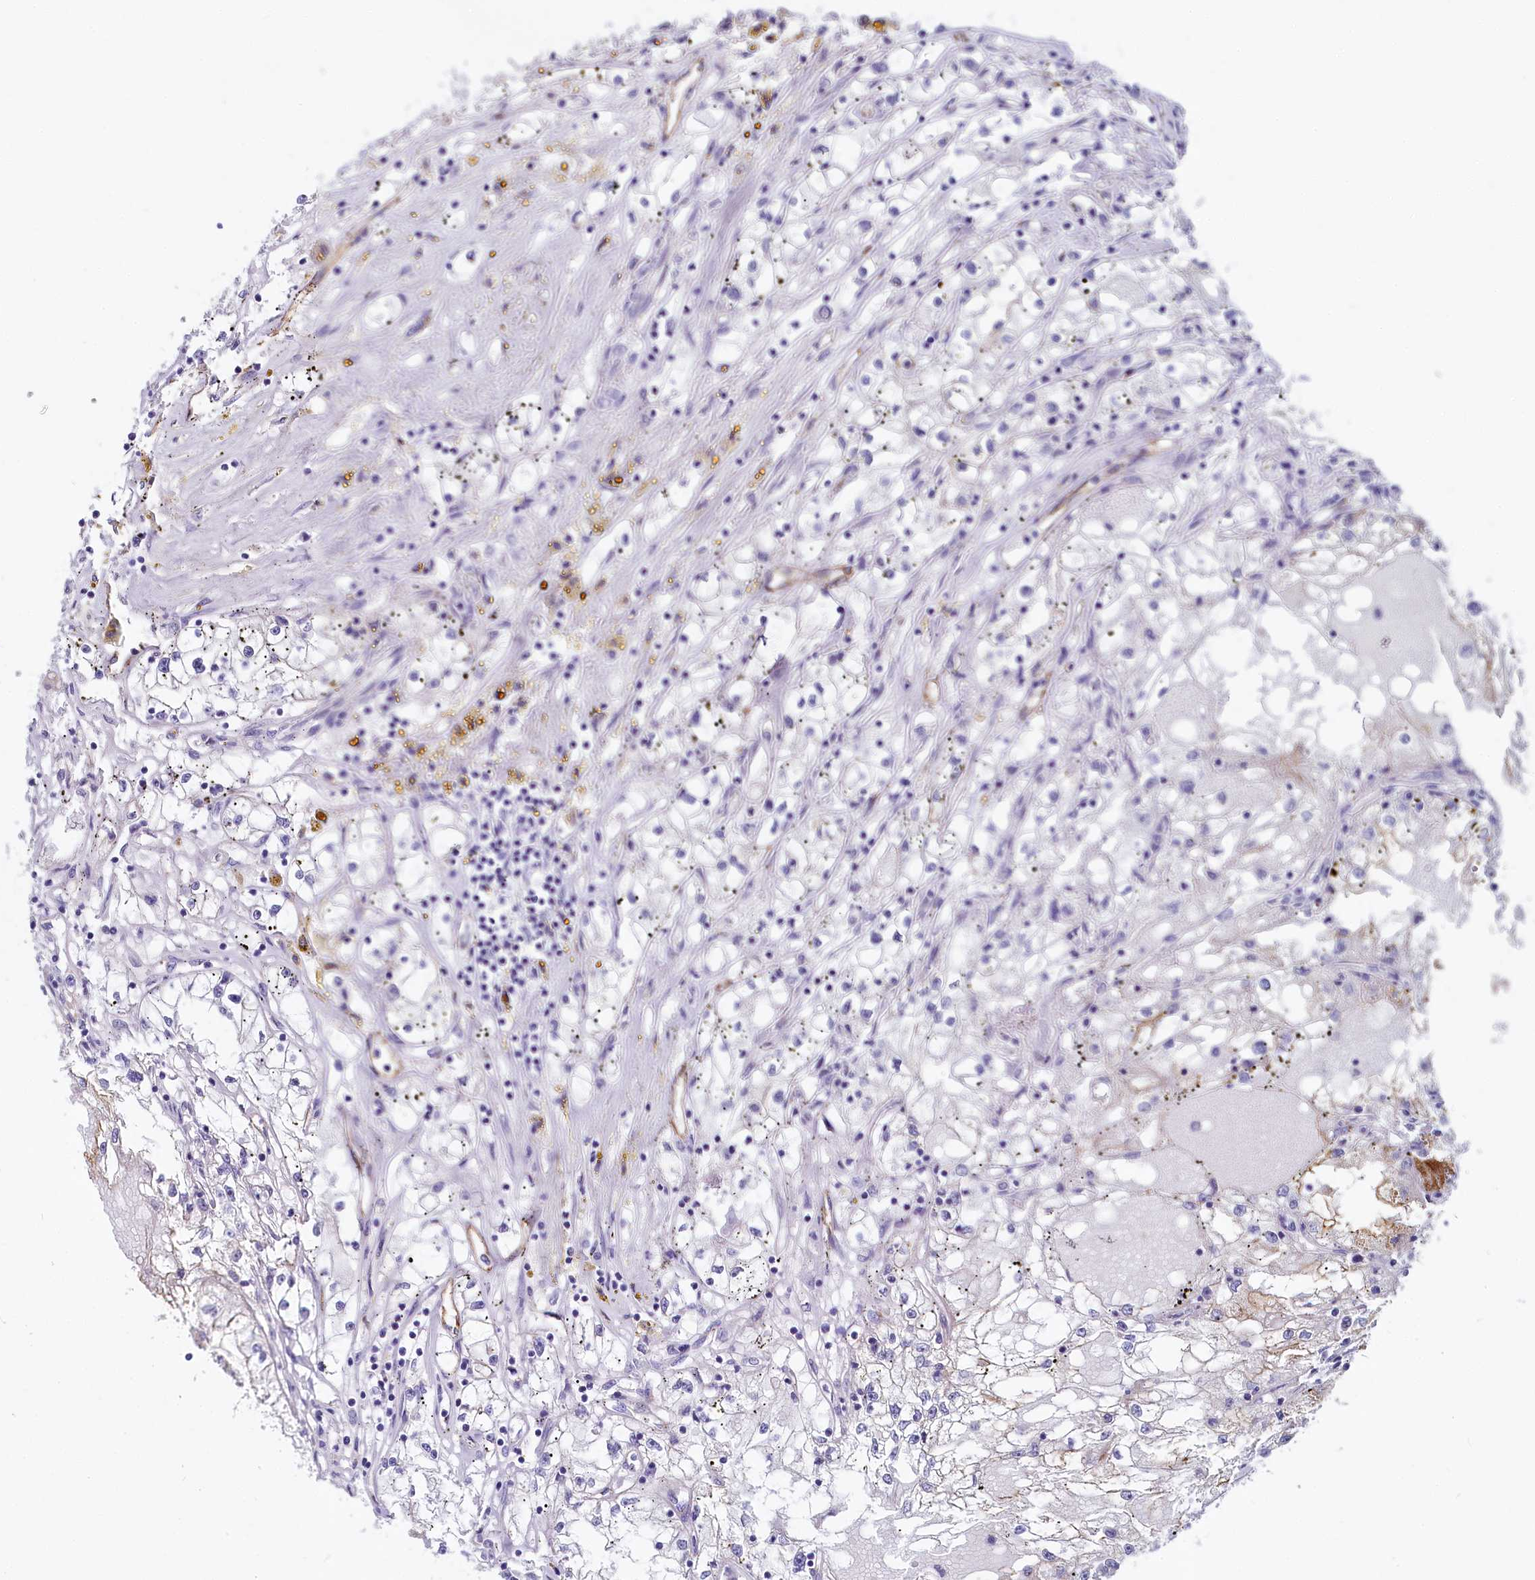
{"staining": {"intensity": "weak", "quantity": "<25%", "location": "cytoplasmic/membranous"}, "tissue": "renal cancer", "cell_type": "Tumor cells", "image_type": "cancer", "snomed": [{"axis": "morphology", "description": "Adenocarcinoma, NOS"}, {"axis": "topography", "description": "Kidney"}], "caption": "This micrograph is of renal cancer (adenocarcinoma) stained with immunohistochemistry (IHC) to label a protein in brown with the nuclei are counter-stained blue. There is no positivity in tumor cells.", "gene": "INSC", "patient": {"sex": "male", "age": 56}}